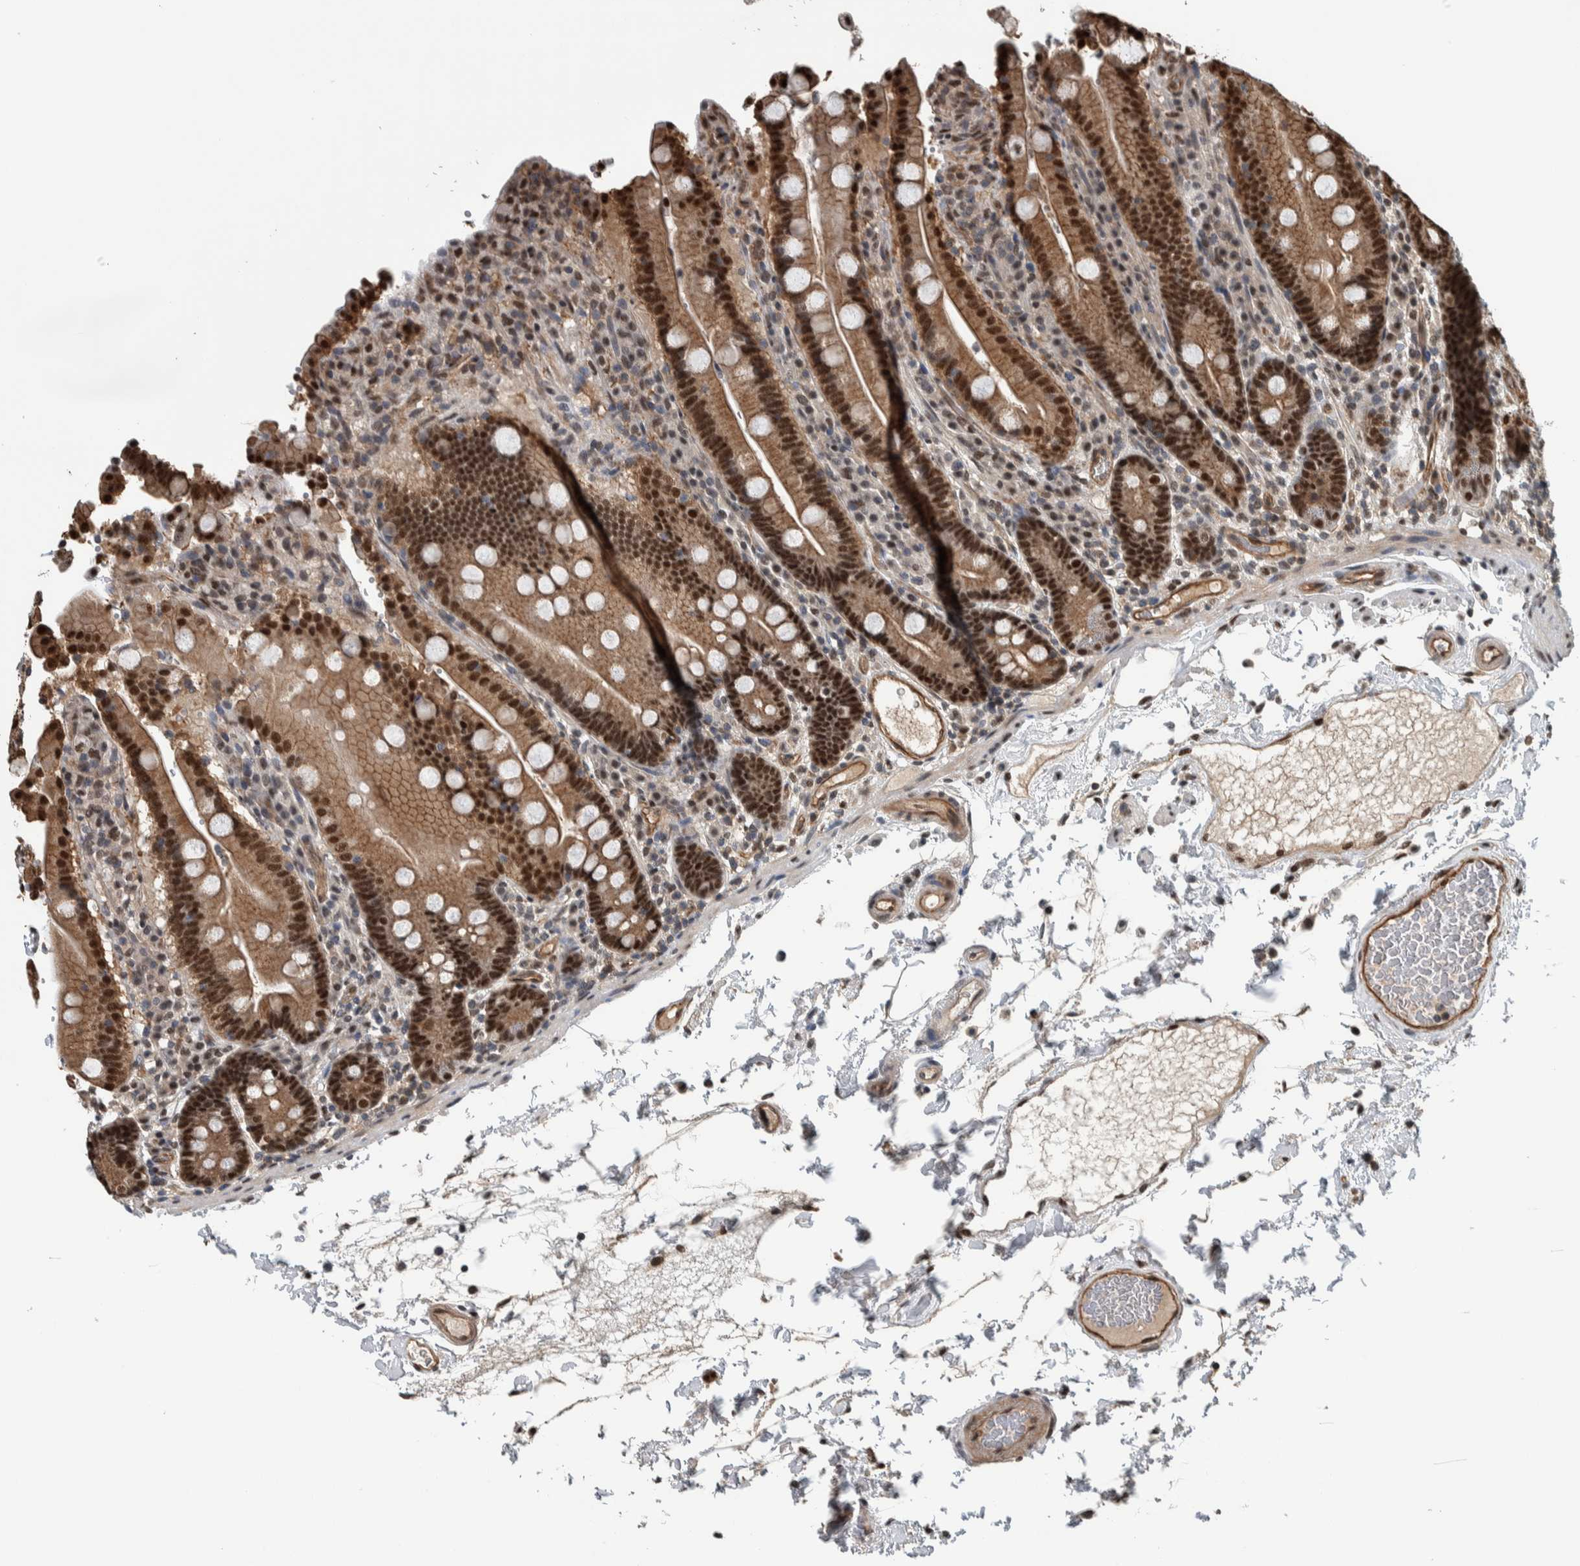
{"staining": {"intensity": "strong", "quantity": ">75%", "location": "cytoplasmic/membranous,nuclear"}, "tissue": "duodenum", "cell_type": "Glandular cells", "image_type": "normal", "snomed": [{"axis": "morphology", "description": "Normal tissue, NOS"}, {"axis": "topography", "description": "Small intestine, NOS"}], "caption": "Immunohistochemical staining of benign duodenum displays high levels of strong cytoplasmic/membranous,nuclear staining in about >75% of glandular cells. The protein of interest is shown in brown color, while the nuclei are stained blue.", "gene": "FAM135B", "patient": {"sex": "female", "age": 71}}